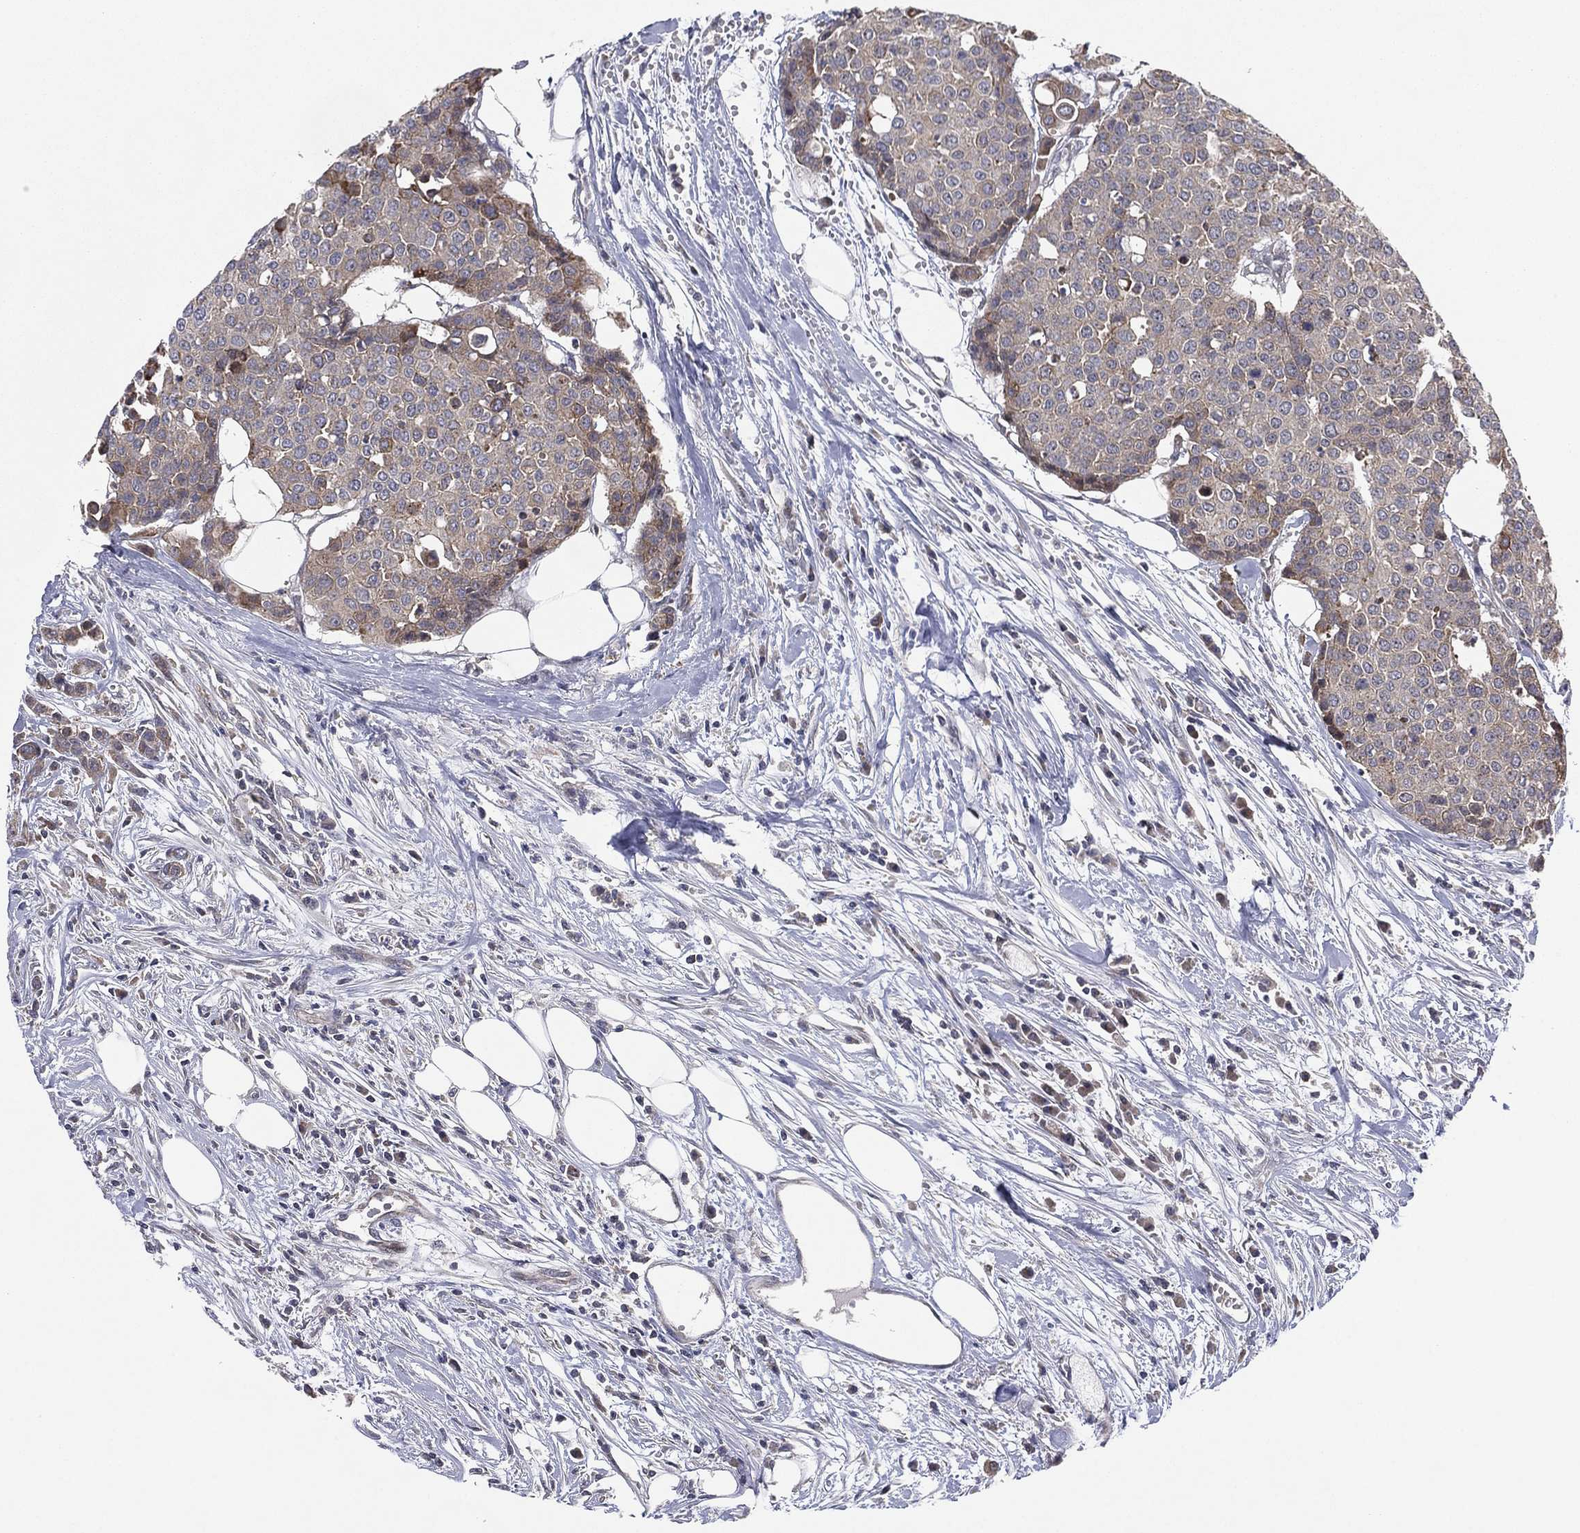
{"staining": {"intensity": "weak", "quantity": "<25%", "location": "cytoplasmic/membranous"}, "tissue": "carcinoid", "cell_type": "Tumor cells", "image_type": "cancer", "snomed": [{"axis": "morphology", "description": "Carcinoid, malignant, NOS"}, {"axis": "topography", "description": "Colon"}], "caption": "An immunohistochemistry histopathology image of carcinoid (malignant) is shown. There is no staining in tumor cells of carcinoid (malignant). (DAB immunohistochemistry (IHC) with hematoxylin counter stain).", "gene": "KAT14", "patient": {"sex": "male", "age": 81}}